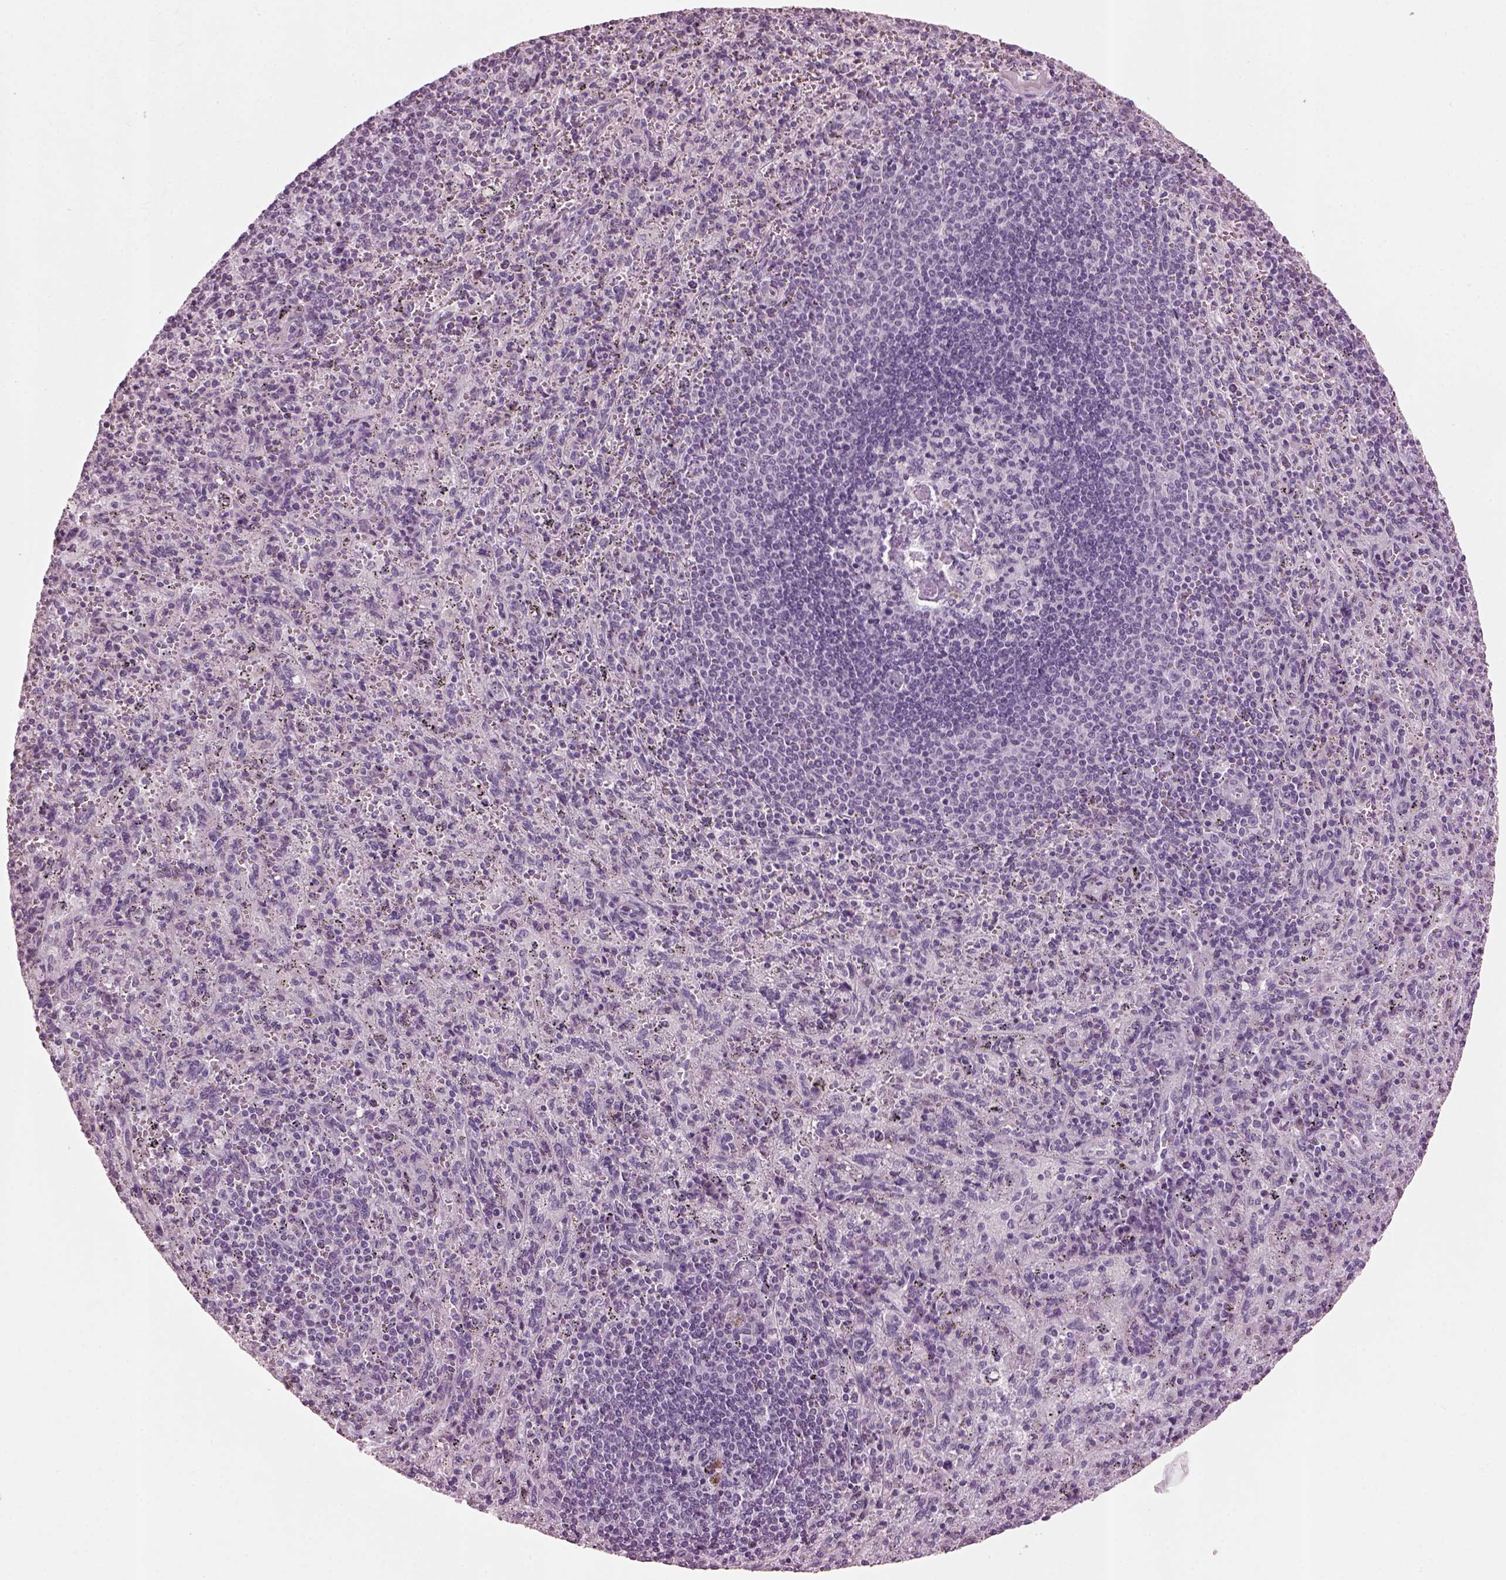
{"staining": {"intensity": "negative", "quantity": "none", "location": "none"}, "tissue": "spleen", "cell_type": "Cells in red pulp", "image_type": "normal", "snomed": [{"axis": "morphology", "description": "Normal tissue, NOS"}, {"axis": "topography", "description": "Spleen"}], "caption": "Cells in red pulp are negative for brown protein staining in unremarkable spleen.", "gene": "SLC6A17", "patient": {"sex": "male", "age": 57}}